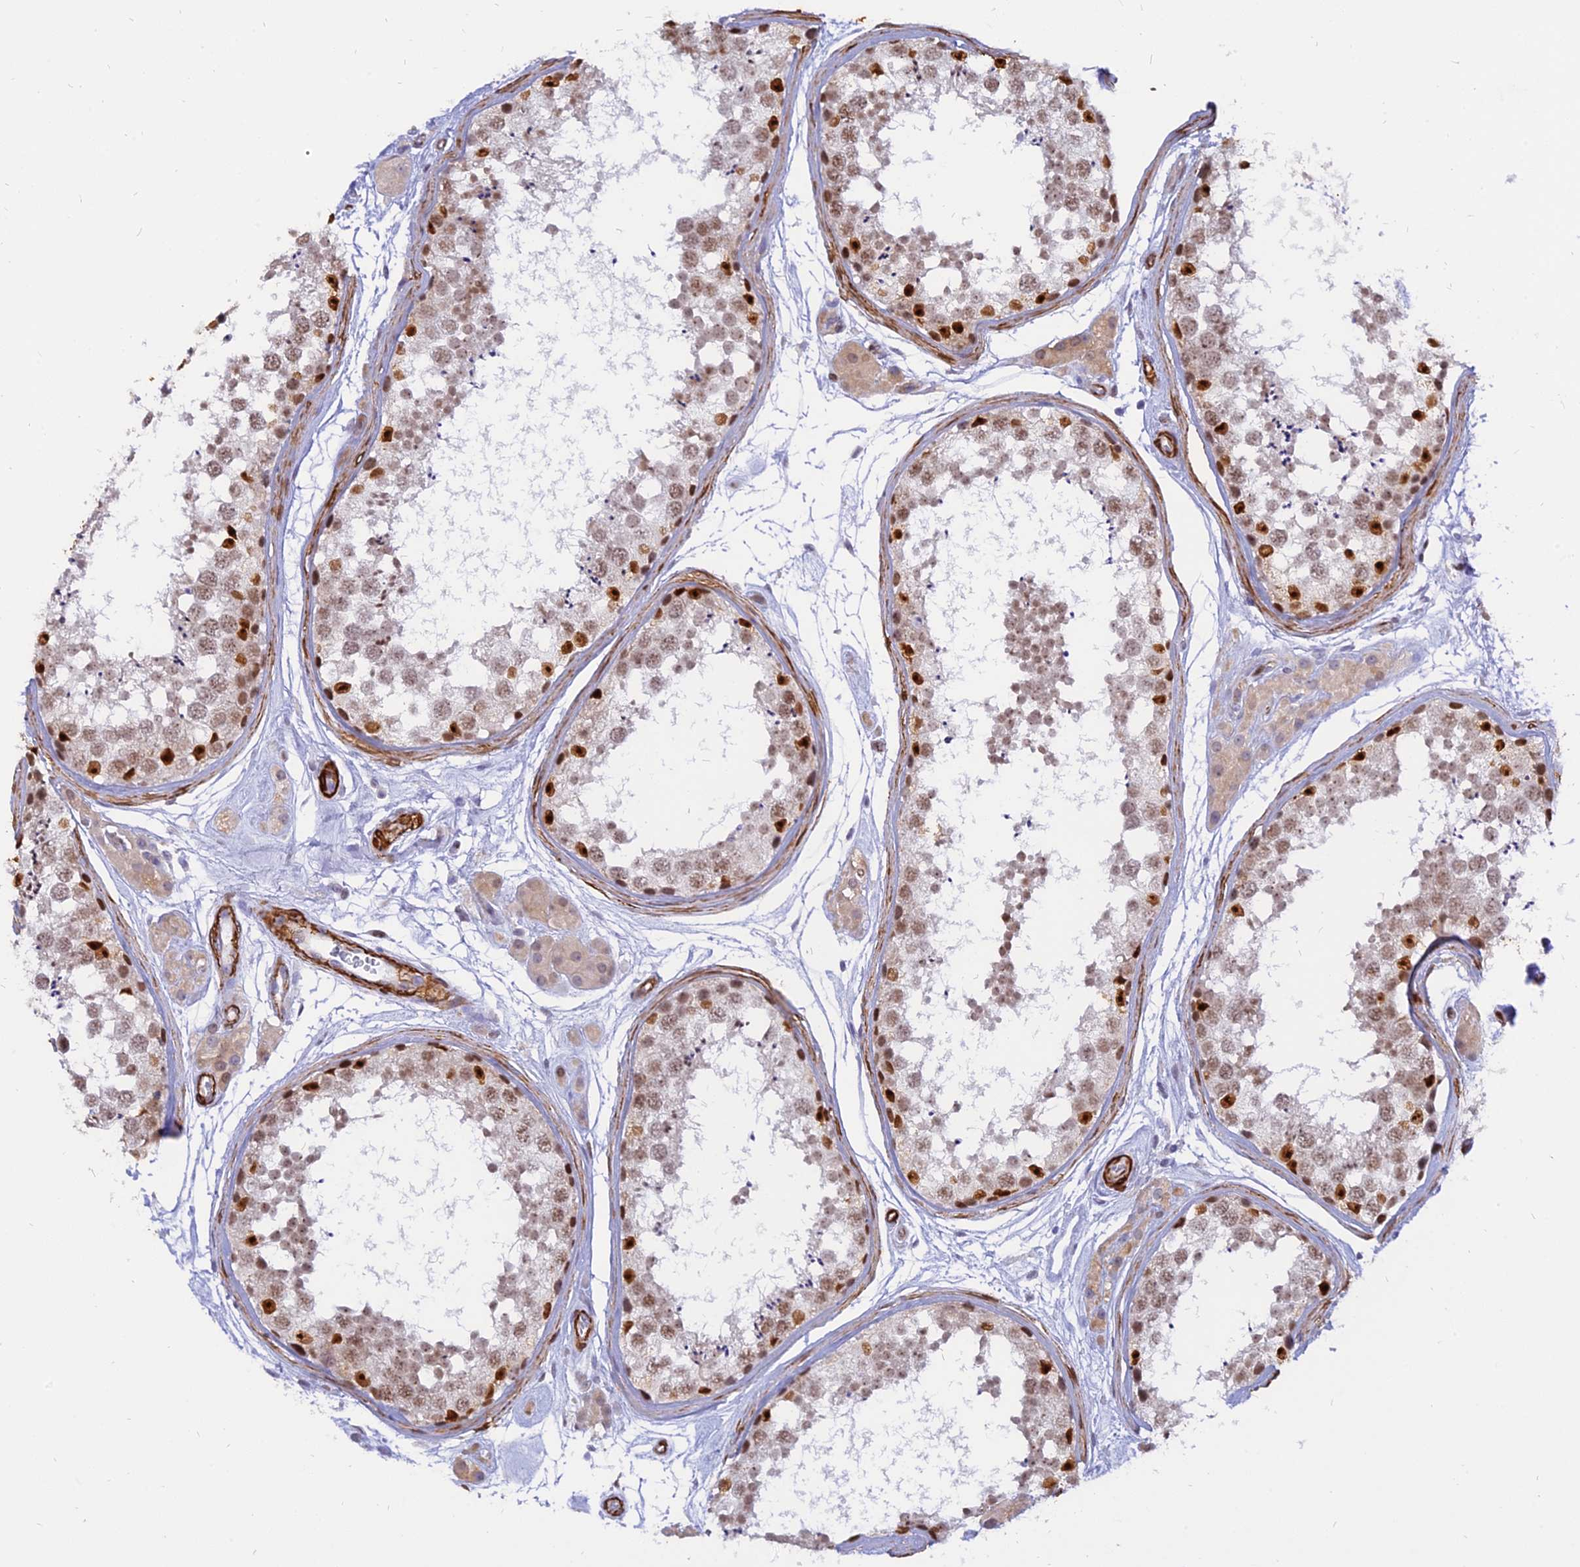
{"staining": {"intensity": "strong", "quantity": "<25%", "location": "nuclear"}, "tissue": "testis", "cell_type": "Cells in seminiferous ducts", "image_type": "normal", "snomed": [{"axis": "morphology", "description": "Normal tissue, NOS"}, {"axis": "topography", "description": "Testis"}], "caption": "High-magnification brightfield microscopy of benign testis stained with DAB (brown) and counterstained with hematoxylin (blue). cells in seminiferous ducts exhibit strong nuclear expression is seen in approximately<25% of cells.", "gene": "CENPV", "patient": {"sex": "male", "age": 56}}